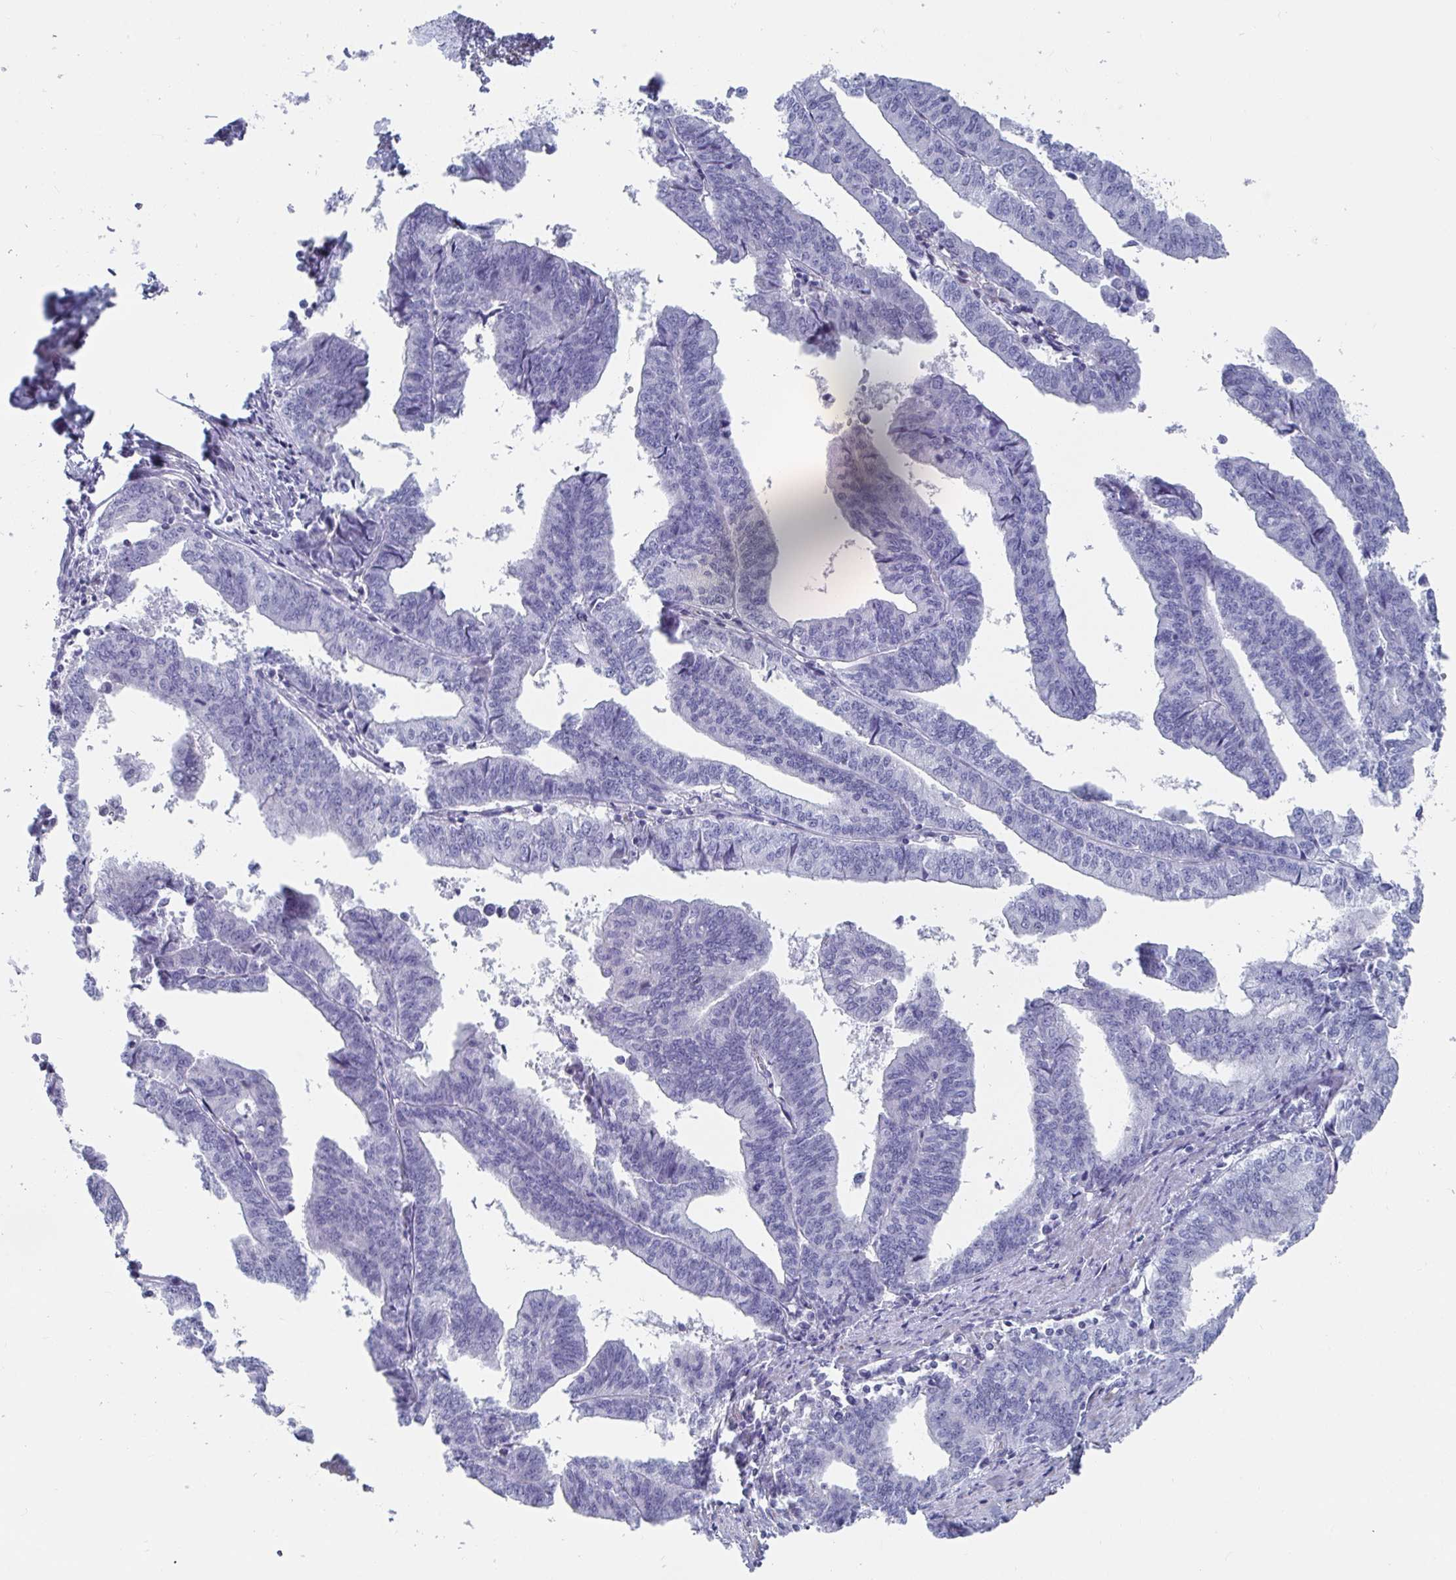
{"staining": {"intensity": "negative", "quantity": "none", "location": "none"}, "tissue": "endometrial cancer", "cell_type": "Tumor cells", "image_type": "cancer", "snomed": [{"axis": "morphology", "description": "Adenocarcinoma, NOS"}, {"axis": "topography", "description": "Endometrium"}], "caption": "Tumor cells show no significant expression in endometrial cancer (adenocarcinoma).", "gene": "ZFP82", "patient": {"sex": "female", "age": 65}}